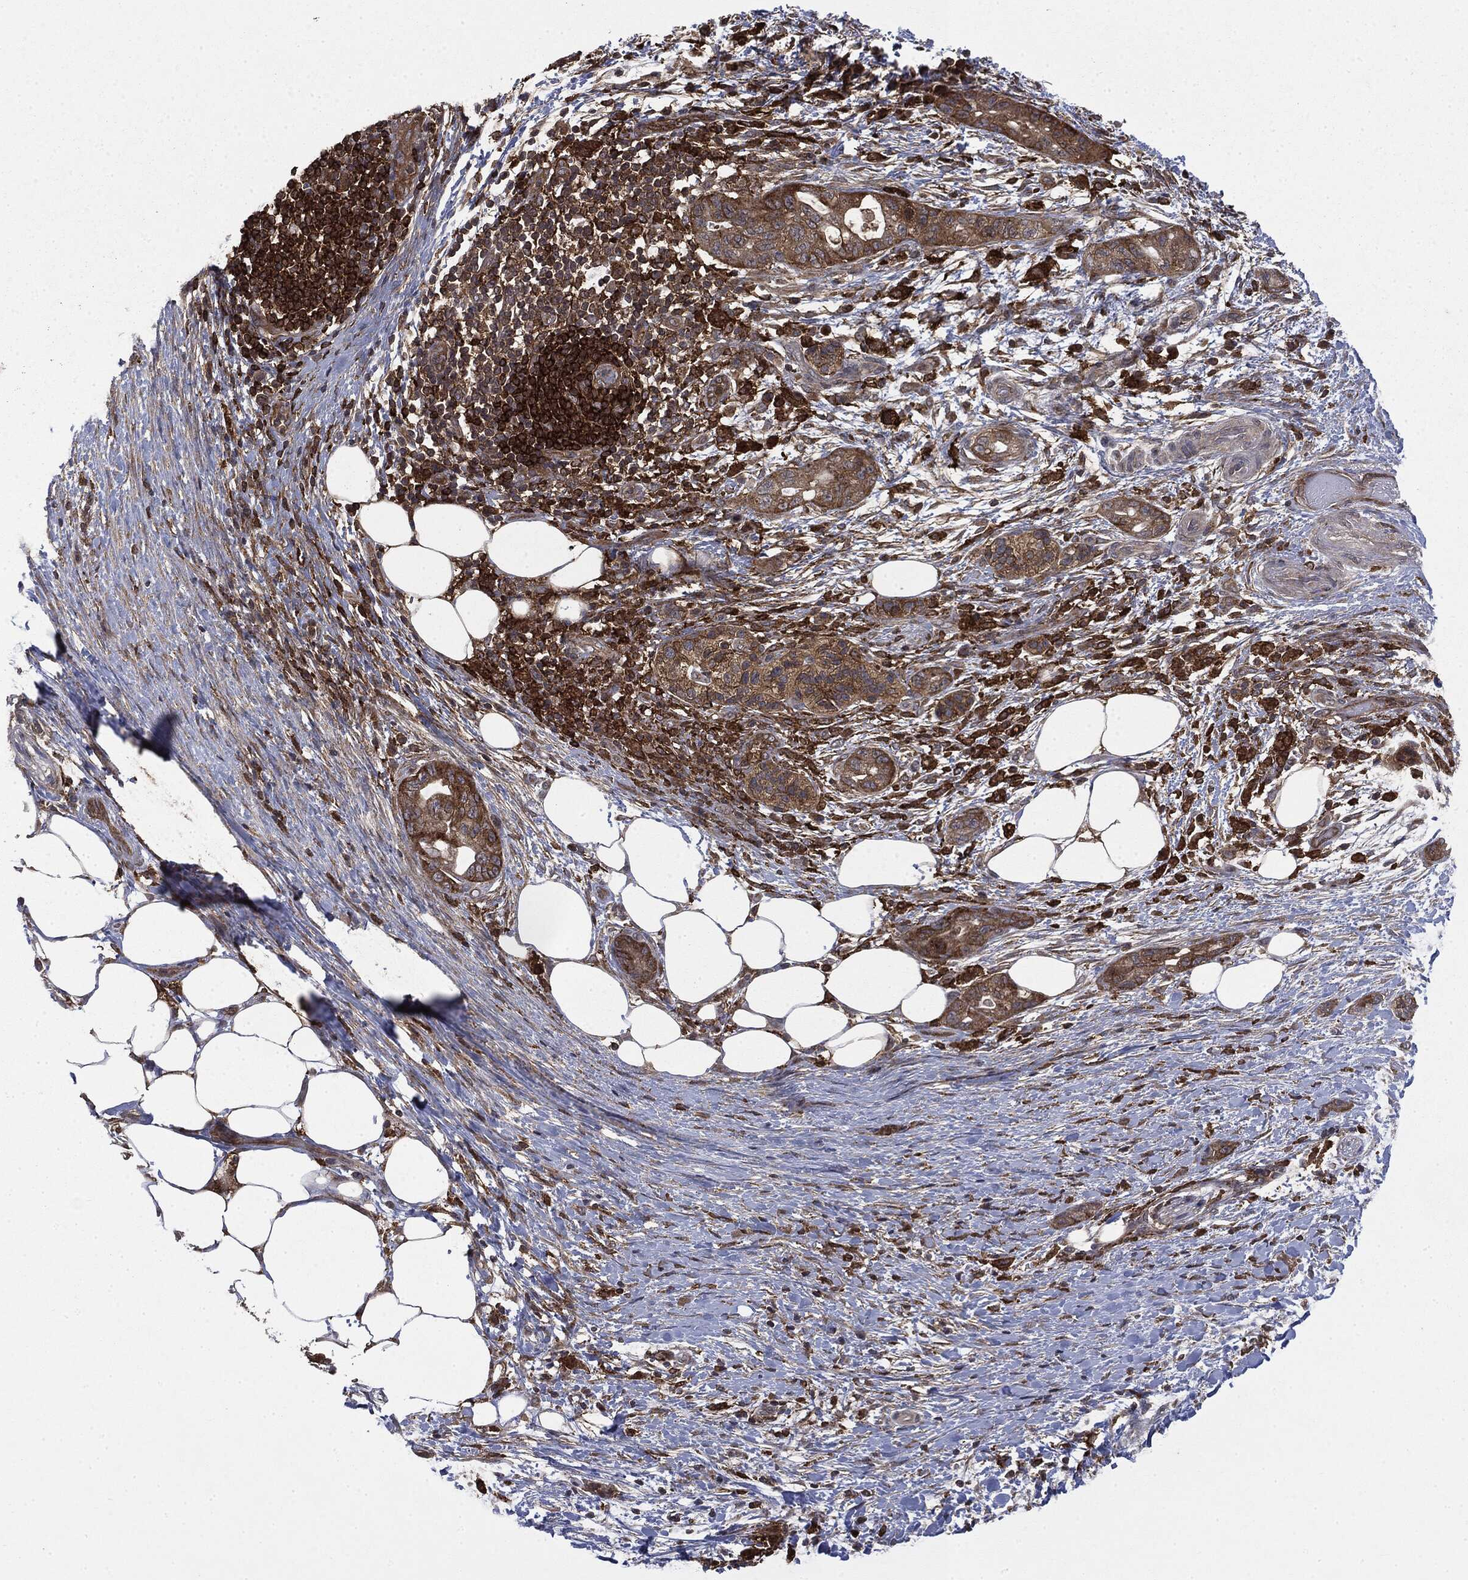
{"staining": {"intensity": "moderate", "quantity": ">75%", "location": "cytoplasmic/membranous"}, "tissue": "pancreatic cancer", "cell_type": "Tumor cells", "image_type": "cancer", "snomed": [{"axis": "morphology", "description": "Adenocarcinoma, NOS"}, {"axis": "topography", "description": "Pancreas"}], "caption": "Protein positivity by immunohistochemistry displays moderate cytoplasmic/membranous staining in about >75% of tumor cells in pancreatic cancer (adenocarcinoma).", "gene": "SNX5", "patient": {"sex": "female", "age": 72}}